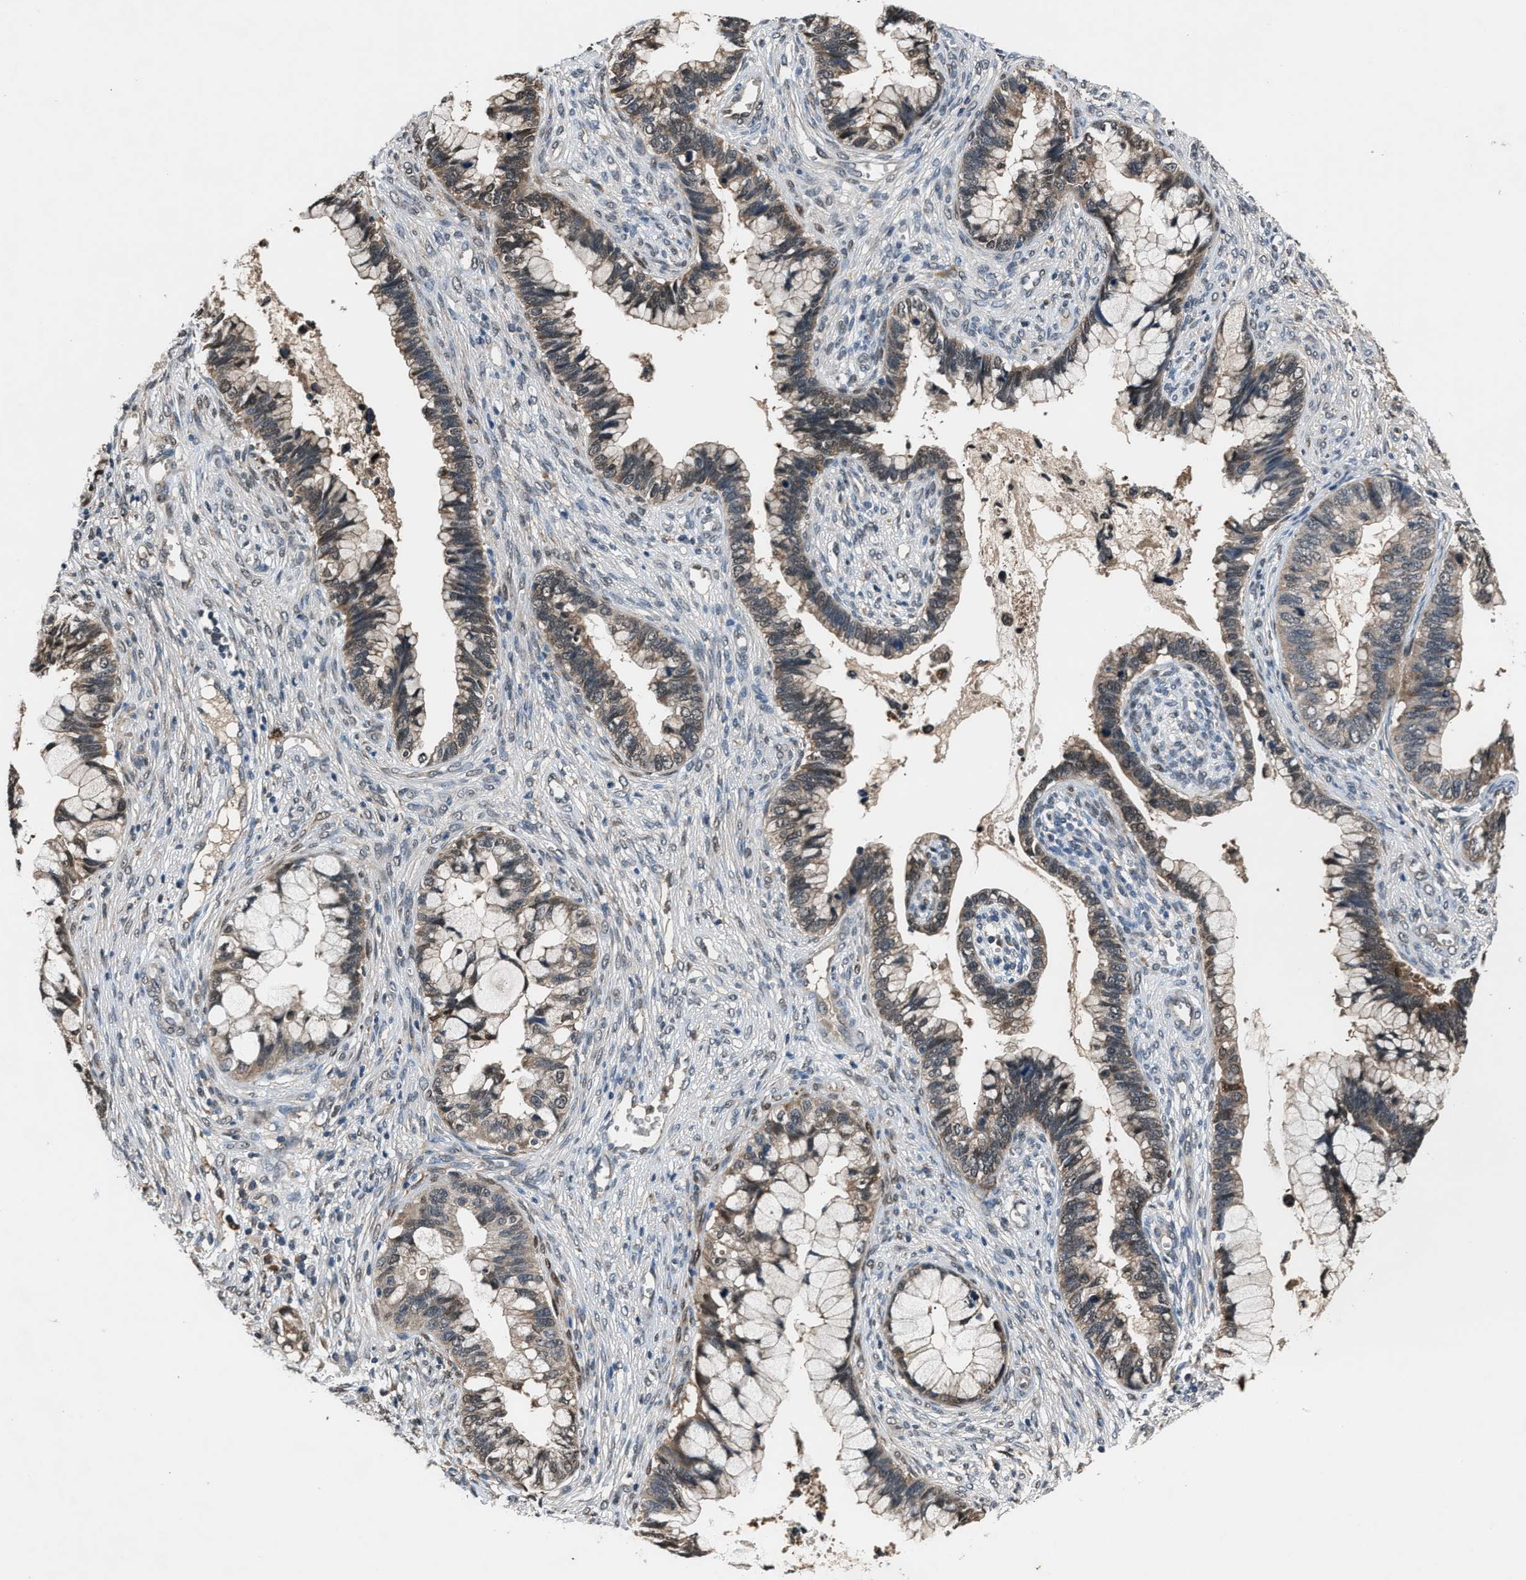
{"staining": {"intensity": "weak", "quantity": "25%-75%", "location": "cytoplasmic/membranous"}, "tissue": "cervical cancer", "cell_type": "Tumor cells", "image_type": "cancer", "snomed": [{"axis": "morphology", "description": "Adenocarcinoma, NOS"}, {"axis": "topography", "description": "Cervix"}], "caption": "Tumor cells display low levels of weak cytoplasmic/membranous expression in about 25%-75% of cells in human cervical adenocarcinoma.", "gene": "TP53I3", "patient": {"sex": "female", "age": 44}}